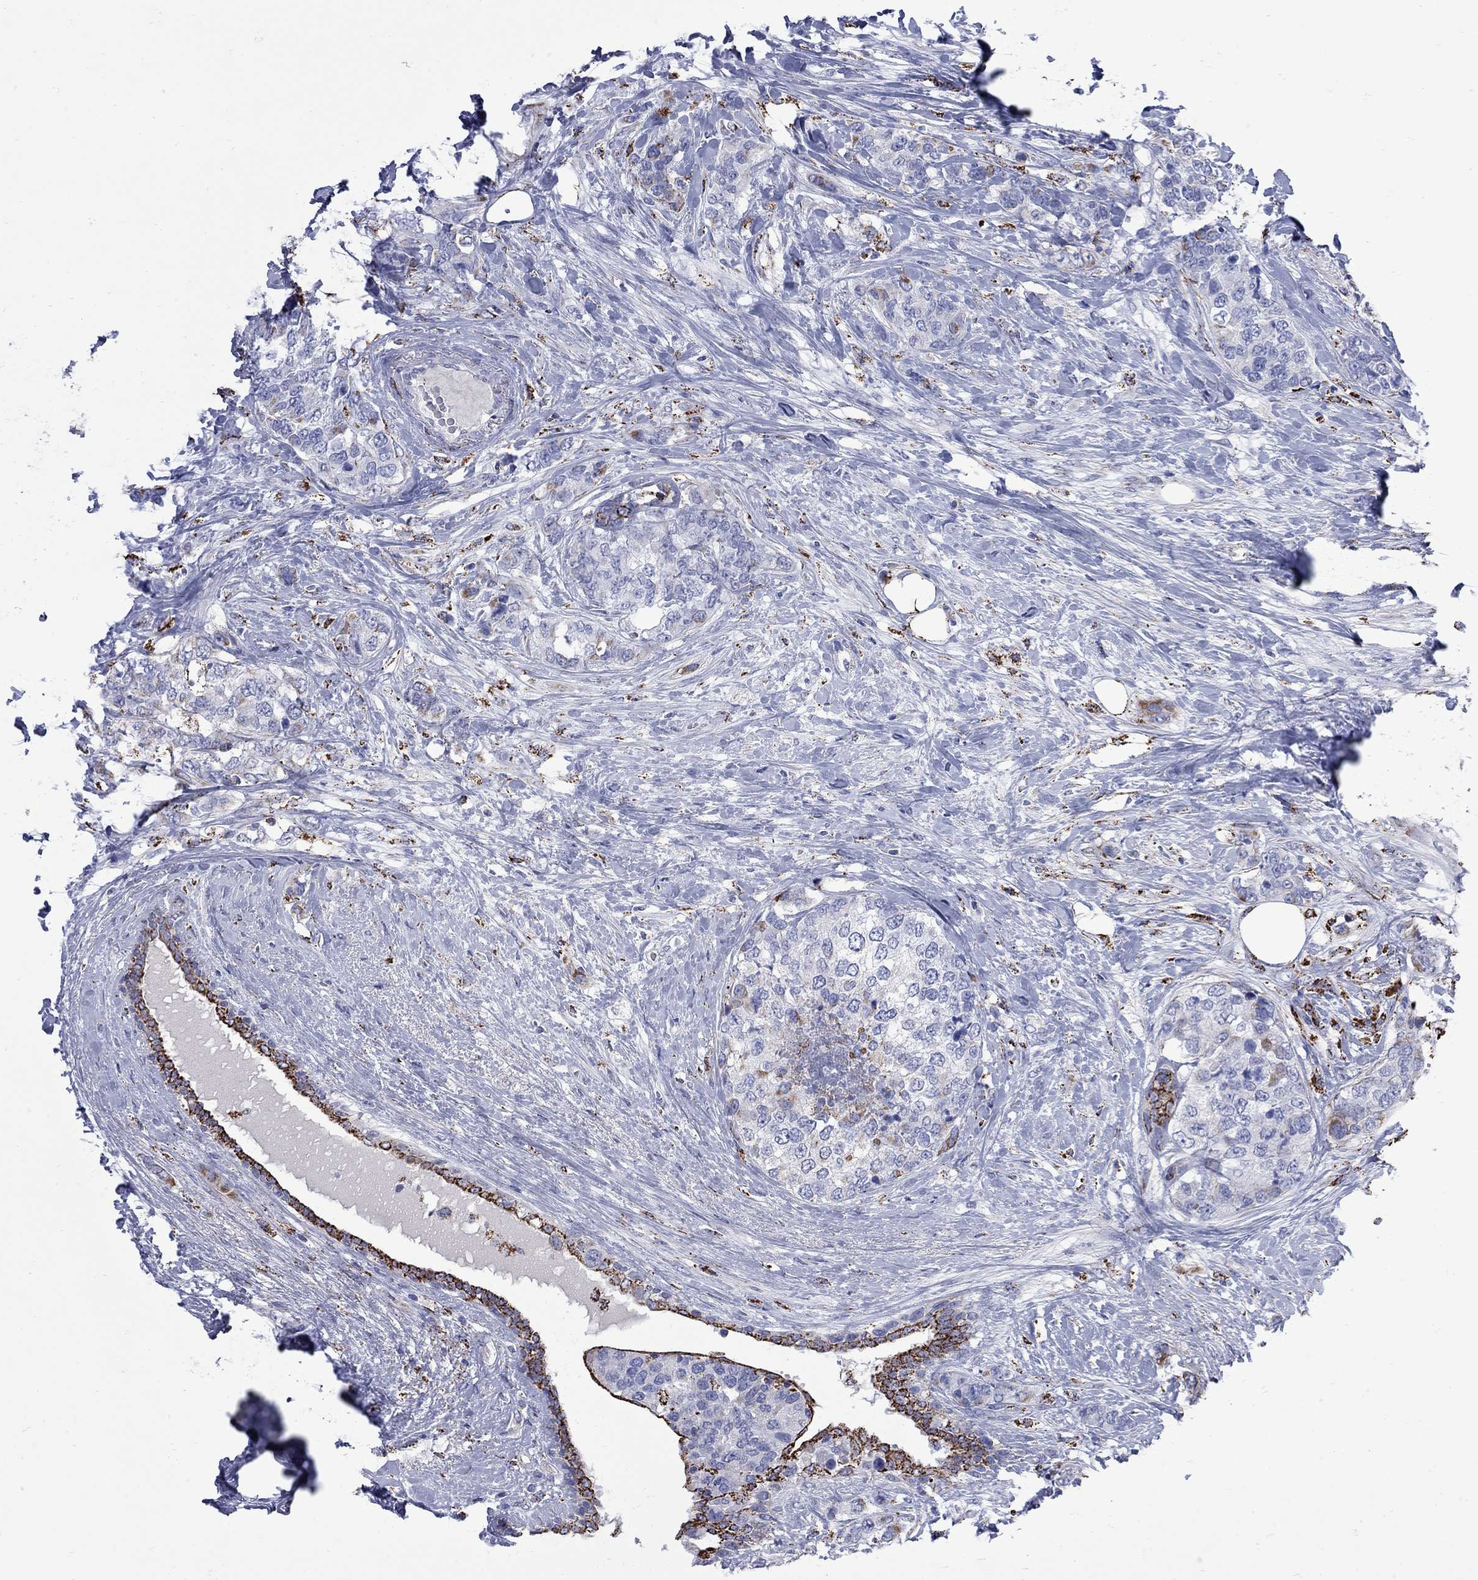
{"staining": {"intensity": "moderate", "quantity": "<25%", "location": "cytoplasmic/membranous"}, "tissue": "breast cancer", "cell_type": "Tumor cells", "image_type": "cancer", "snomed": [{"axis": "morphology", "description": "Lobular carcinoma"}, {"axis": "topography", "description": "Breast"}], "caption": "Breast cancer stained for a protein shows moderate cytoplasmic/membranous positivity in tumor cells. The staining is performed using DAB brown chromogen to label protein expression. The nuclei are counter-stained blue using hematoxylin.", "gene": "SESTD1", "patient": {"sex": "female", "age": 59}}